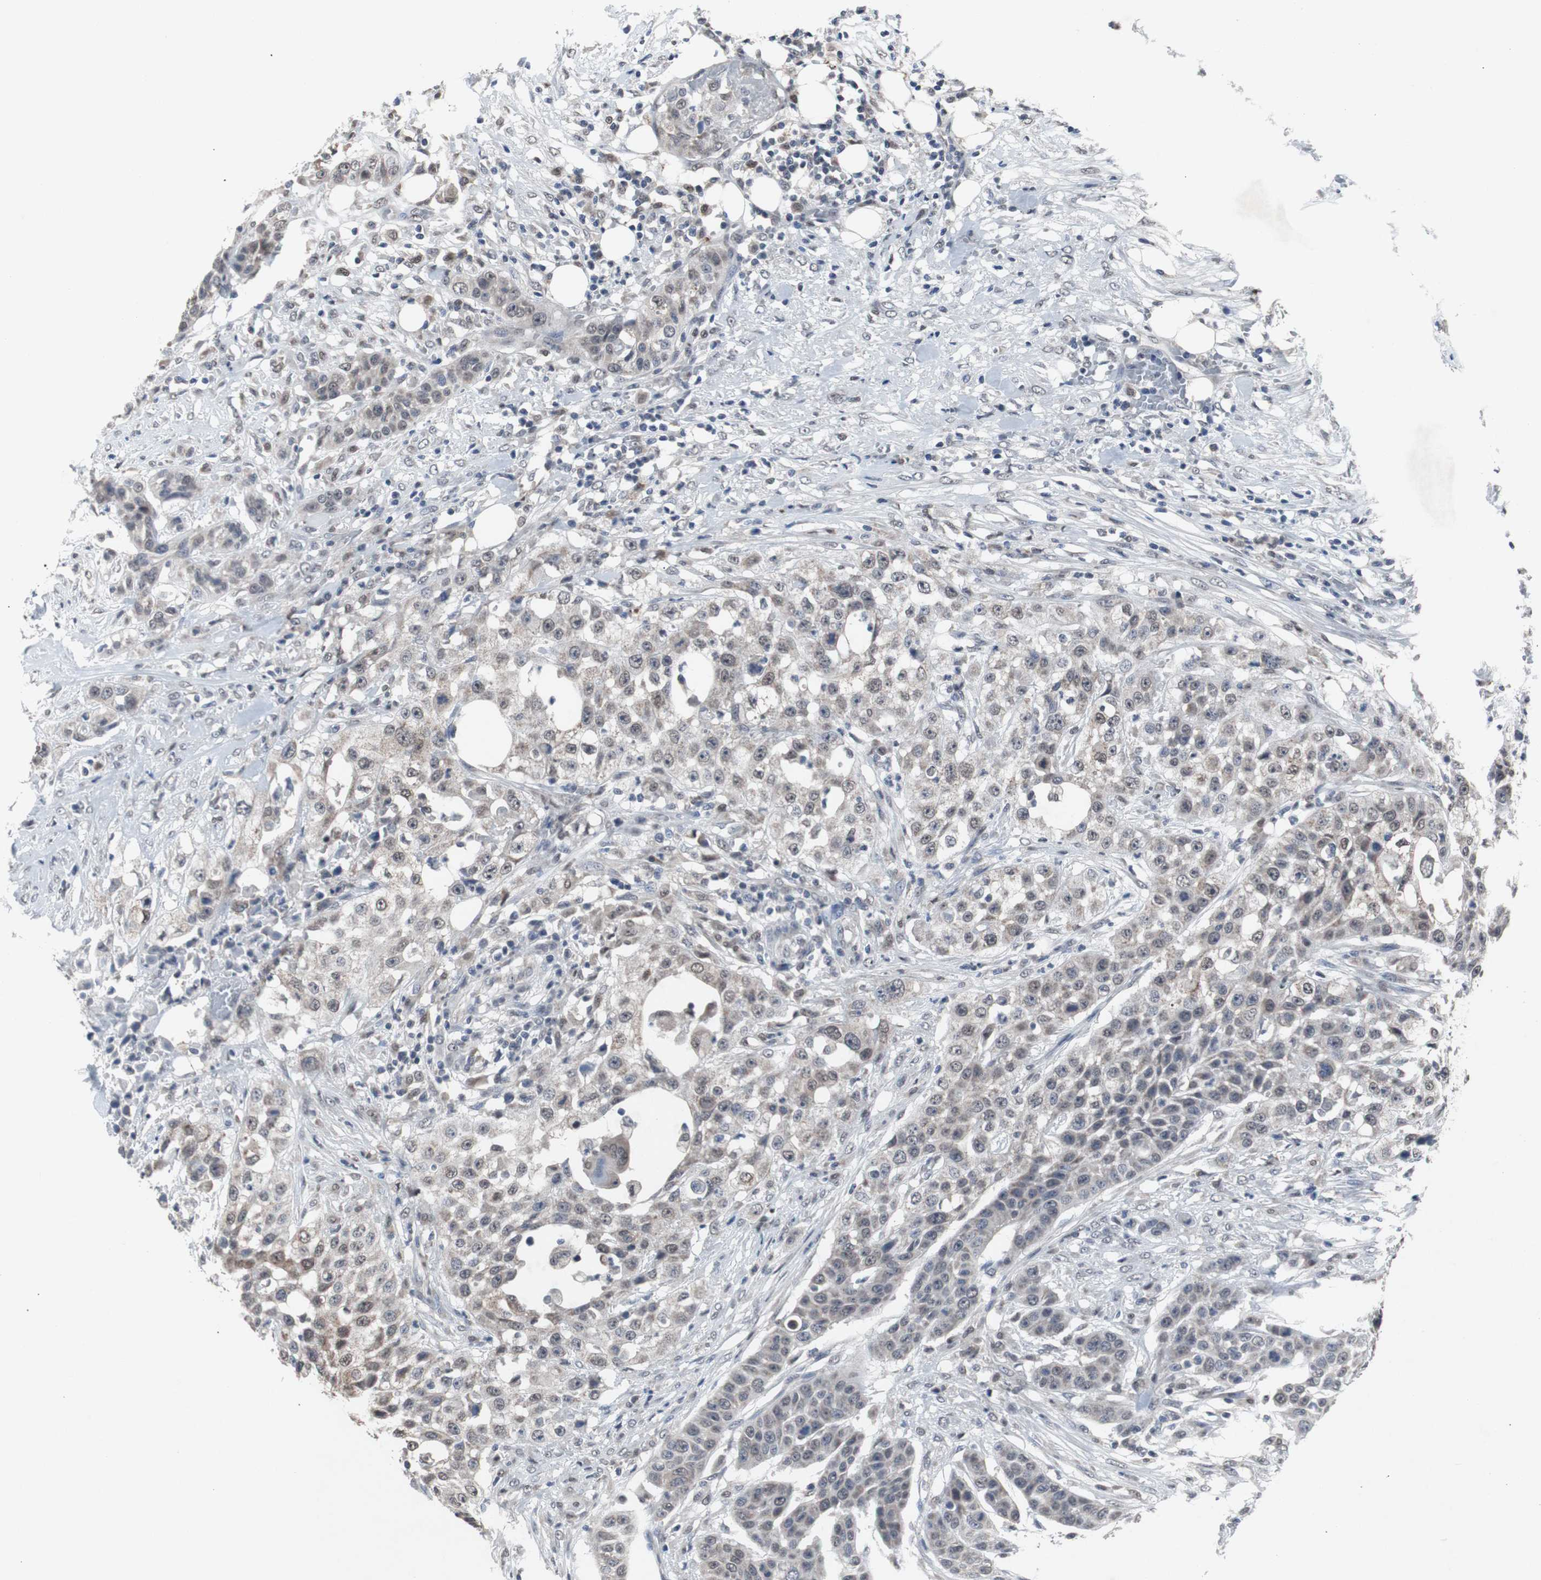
{"staining": {"intensity": "weak", "quantity": "25%-75%", "location": "cytoplasmic/membranous,nuclear"}, "tissue": "urothelial cancer", "cell_type": "Tumor cells", "image_type": "cancer", "snomed": [{"axis": "morphology", "description": "Urothelial carcinoma, High grade"}, {"axis": "topography", "description": "Urinary bladder"}], "caption": "Weak cytoplasmic/membranous and nuclear expression is present in about 25%-75% of tumor cells in high-grade urothelial carcinoma.", "gene": "RBM47", "patient": {"sex": "male", "age": 74}}